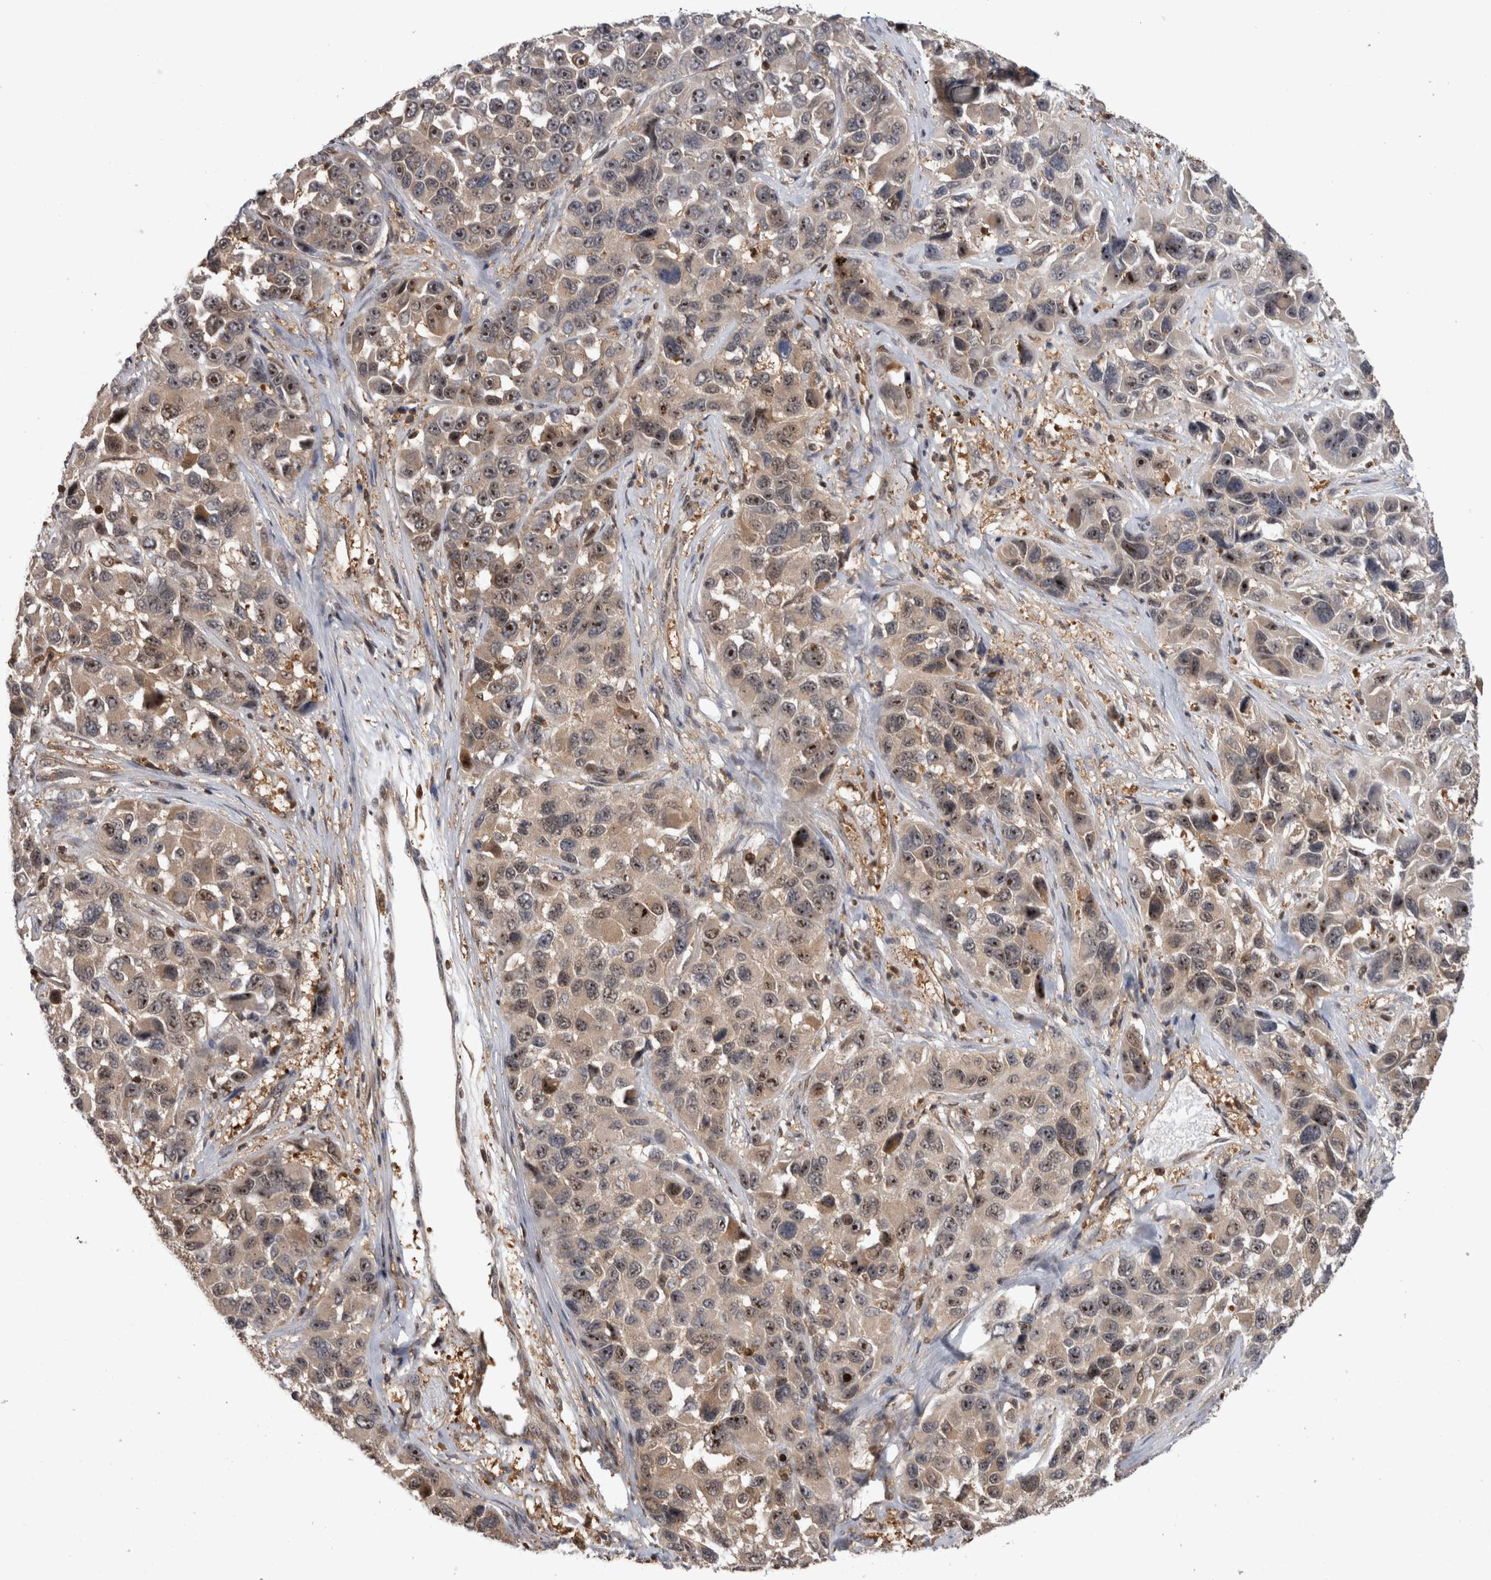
{"staining": {"intensity": "strong", "quantity": ">75%", "location": "nuclear"}, "tissue": "melanoma", "cell_type": "Tumor cells", "image_type": "cancer", "snomed": [{"axis": "morphology", "description": "Malignant melanoma, NOS"}, {"axis": "topography", "description": "Skin"}], "caption": "Human malignant melanoma stained with a brown dye demonstrates strong nuclear positive staining in approximately >75% of tumor cells.", "gene": "TDRD7", "patient": {"sex": "male", "age": 53}}